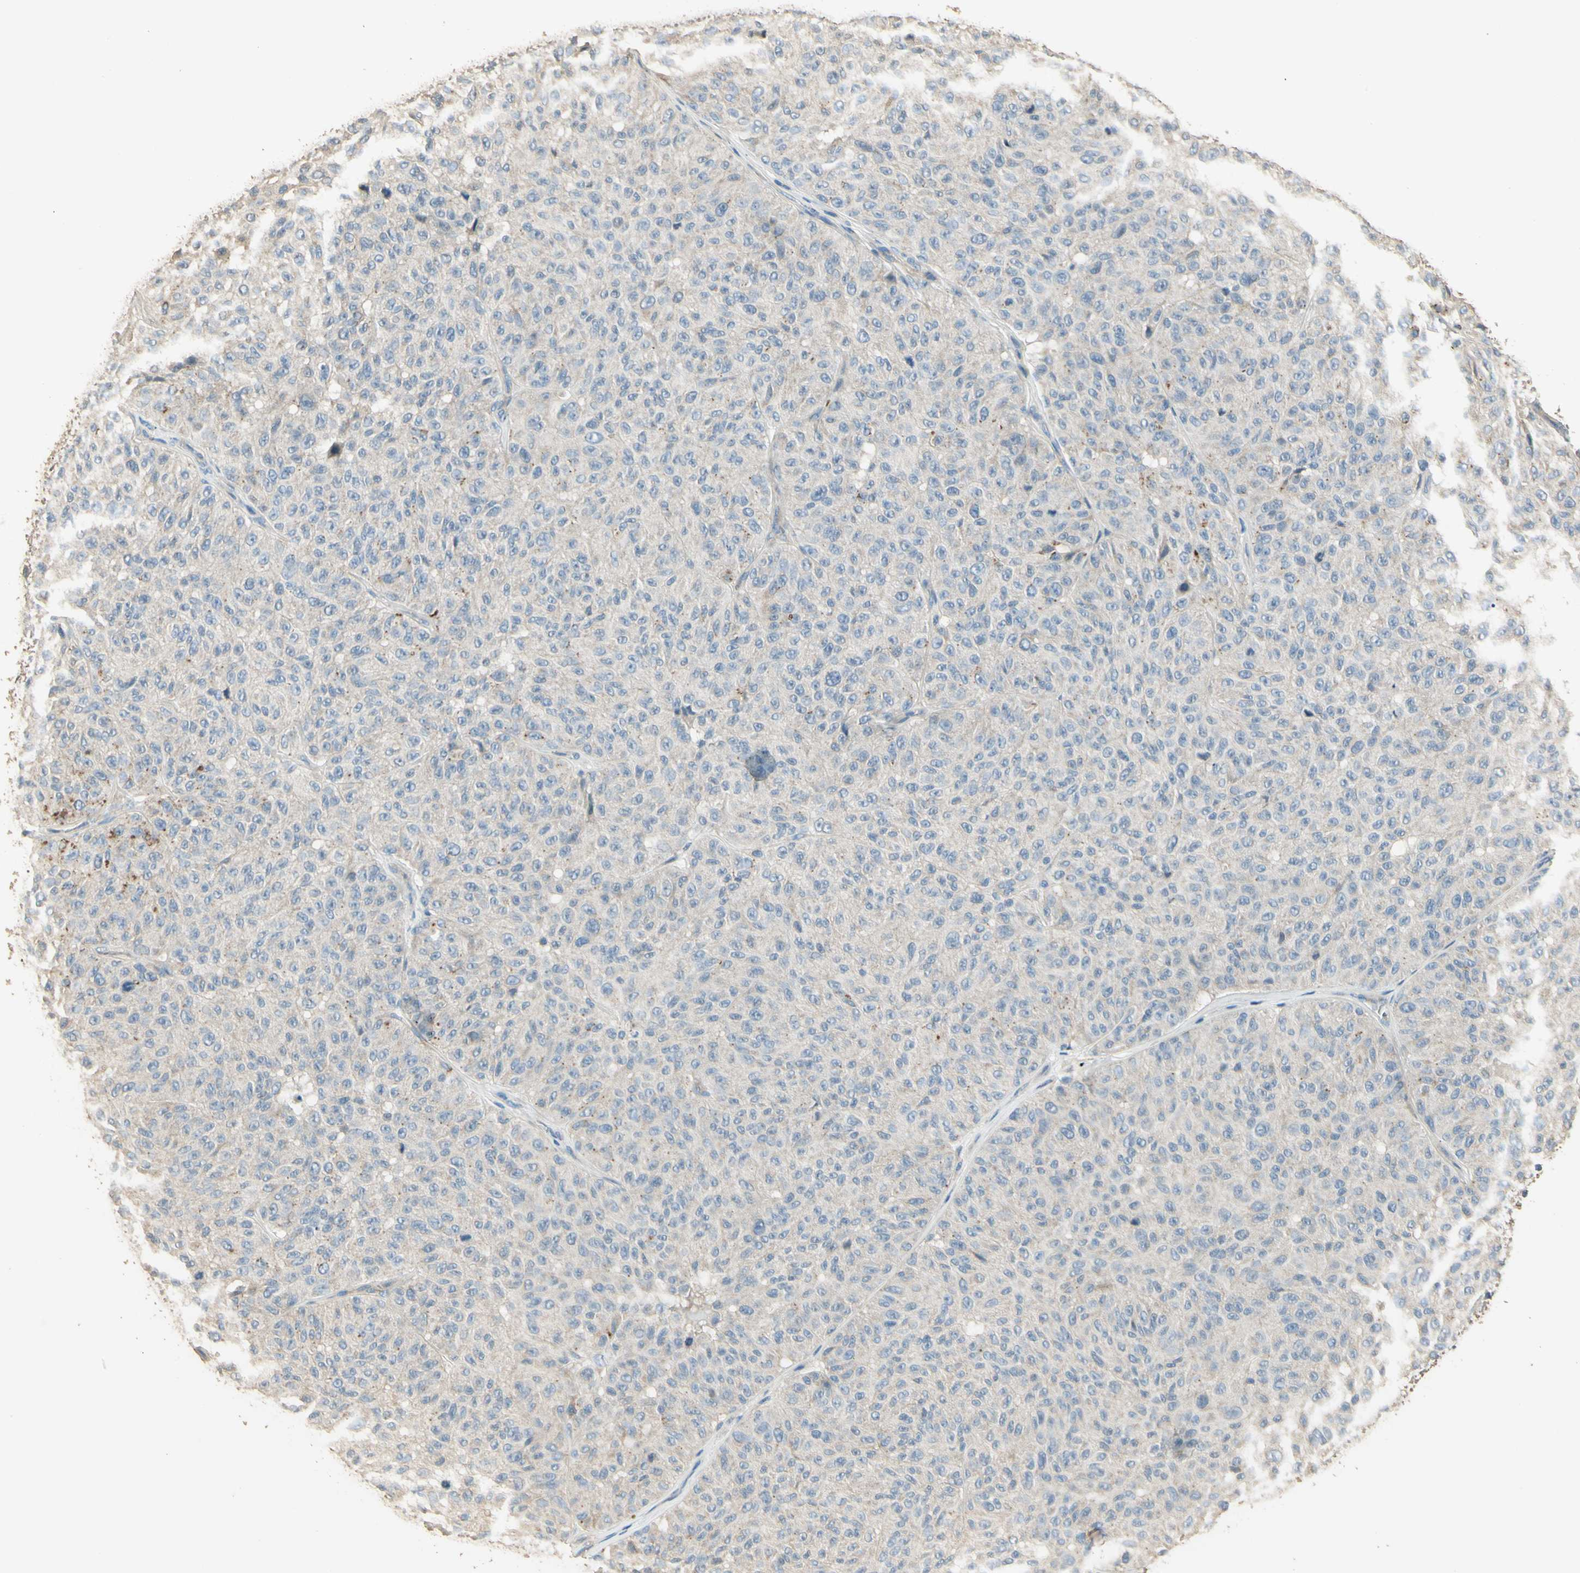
{"staining": {"intensity": "negative", "quantity": "none", "location": "none"}, "tissue": "melanoma", "cell_type": "Tumor cells", "image_type": "cancer", "snomed": [{"axis": "morphology", "description": "Malignant melanoma, NOS"}, {"axis": "topography", "description": "Skin"}], "caption": "An IHC image of malignant melanoma is shown. There is no staining in tumor cells of malignant melanoma.", "gene": "ARHGEF17", "patient": {"sex": "female", "age": 46}}